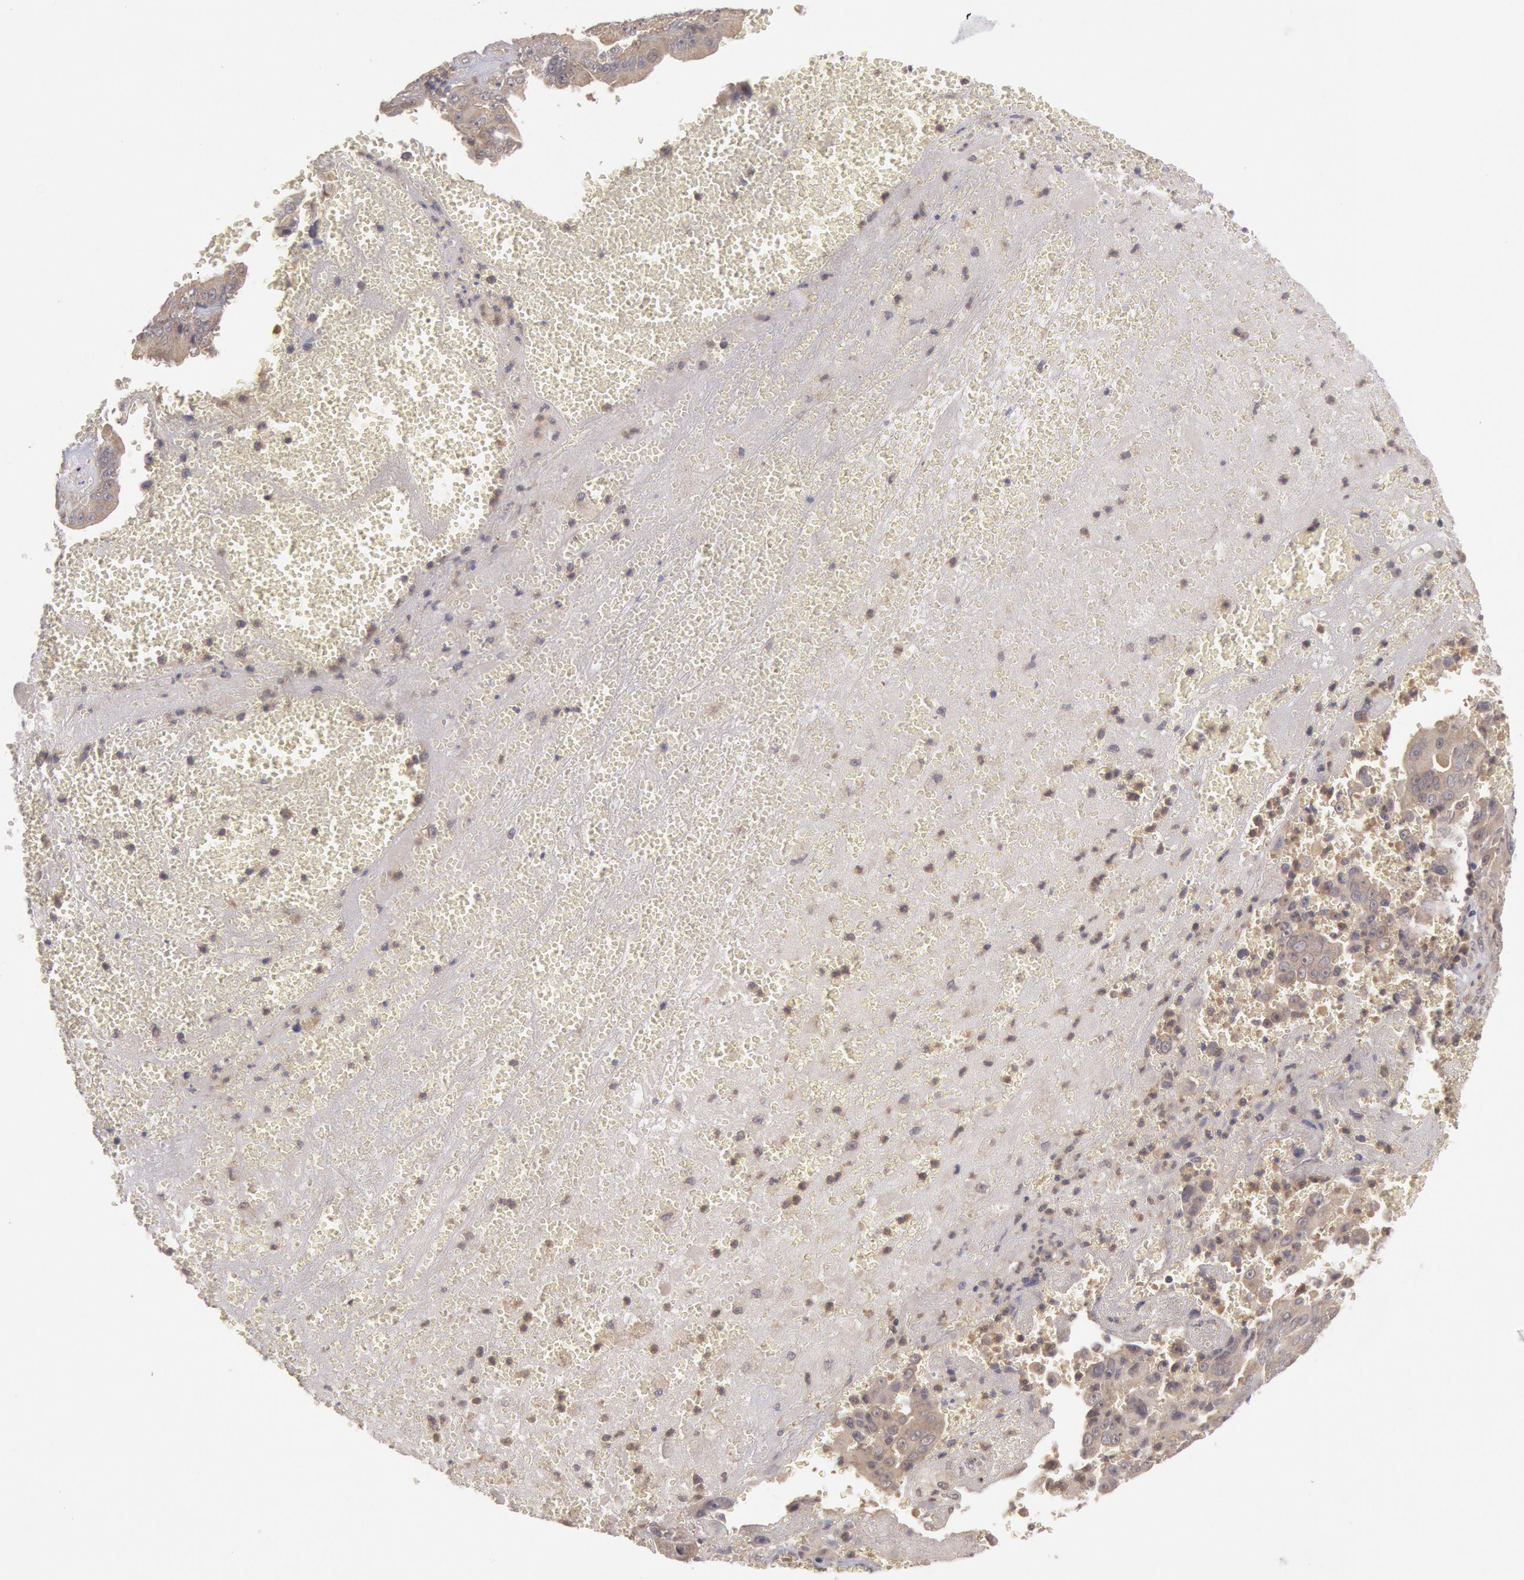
{"staining": {"intensity": "weak", "quantity": ">75%", "location": "cytoplasmic/membranous"}, "tissue": "liver cancer", "cell_type": "Tumor cells", "image_type": "cancer", "snomed": [{"axis": "morphology", "description": "Cholangiocarcinoma"}, {"axis": "topography", "description": "Liver"}], "caption": "Immunohistochemistry (IHC) histopathology image of neoplastic tissue: human cholangiocarcinoma (liver) stained using immunohistochemistry displays low levels of weak protein expression localized specifically in the cytoplasmic/membranous of tumor cells, appearing as a cytoplasmic/membranous brown color.", "gene": "BRAF", "patient": {"sex": "female", "age": 79}}